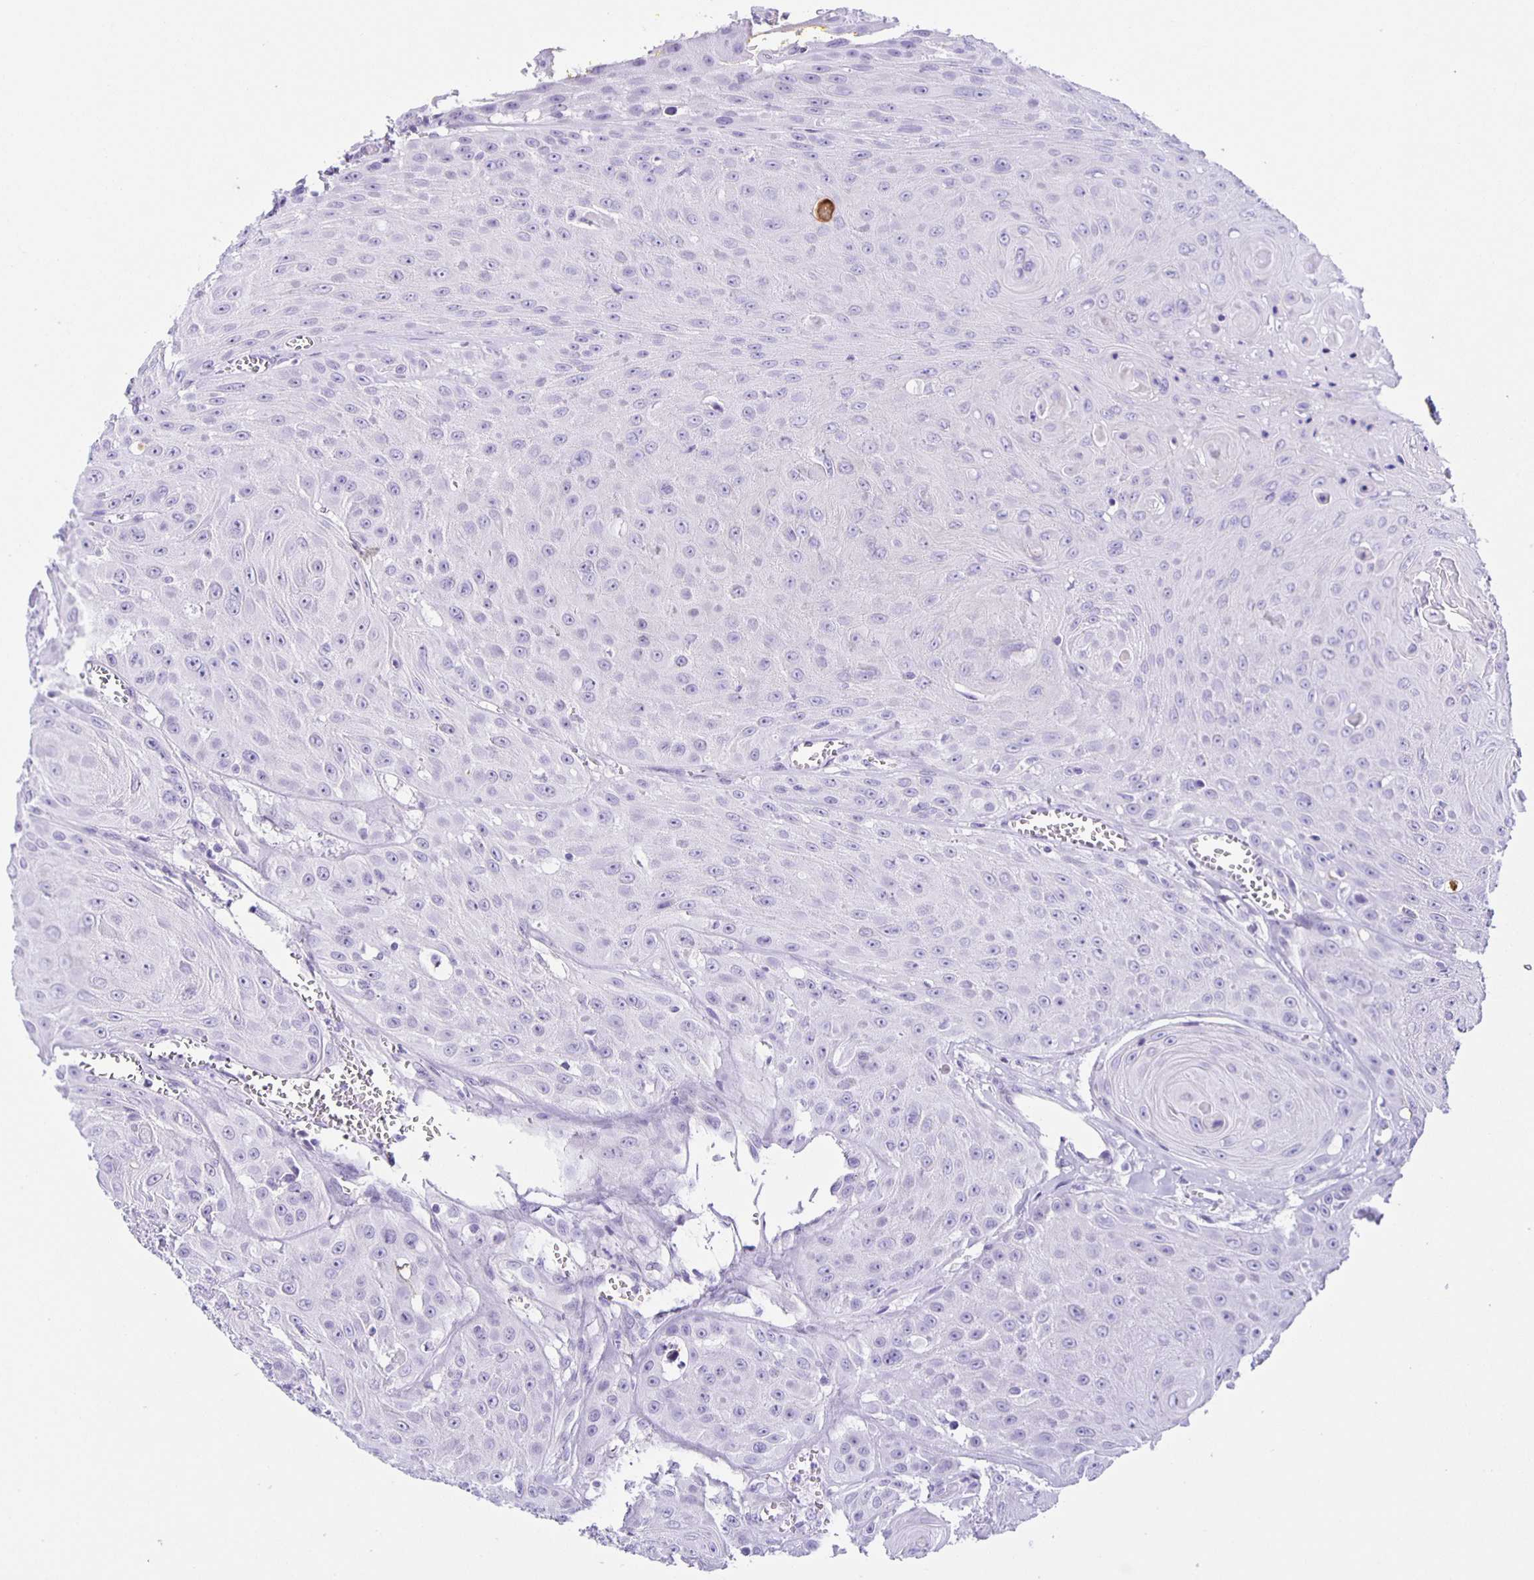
{"staining": {"intensity": "negative", "quantity": "none", "location": "none"}, "tissue": "head and neck cancer", "cell_type": "Tumor cells", "image_type": "cancer", "snomed": [{"axis": "morphology", "description": "Squamous cell carcinoma, NOS"}, {"axis": "topography", "description": "Oral tissue"}, {"axis": "topography", "description": "Head-Neck"}], "caption": "There is no significant expression in tumor cells of head and neck cancer.", "gene": "AQP6", "patient": {"sex": "male", "age": 81}}